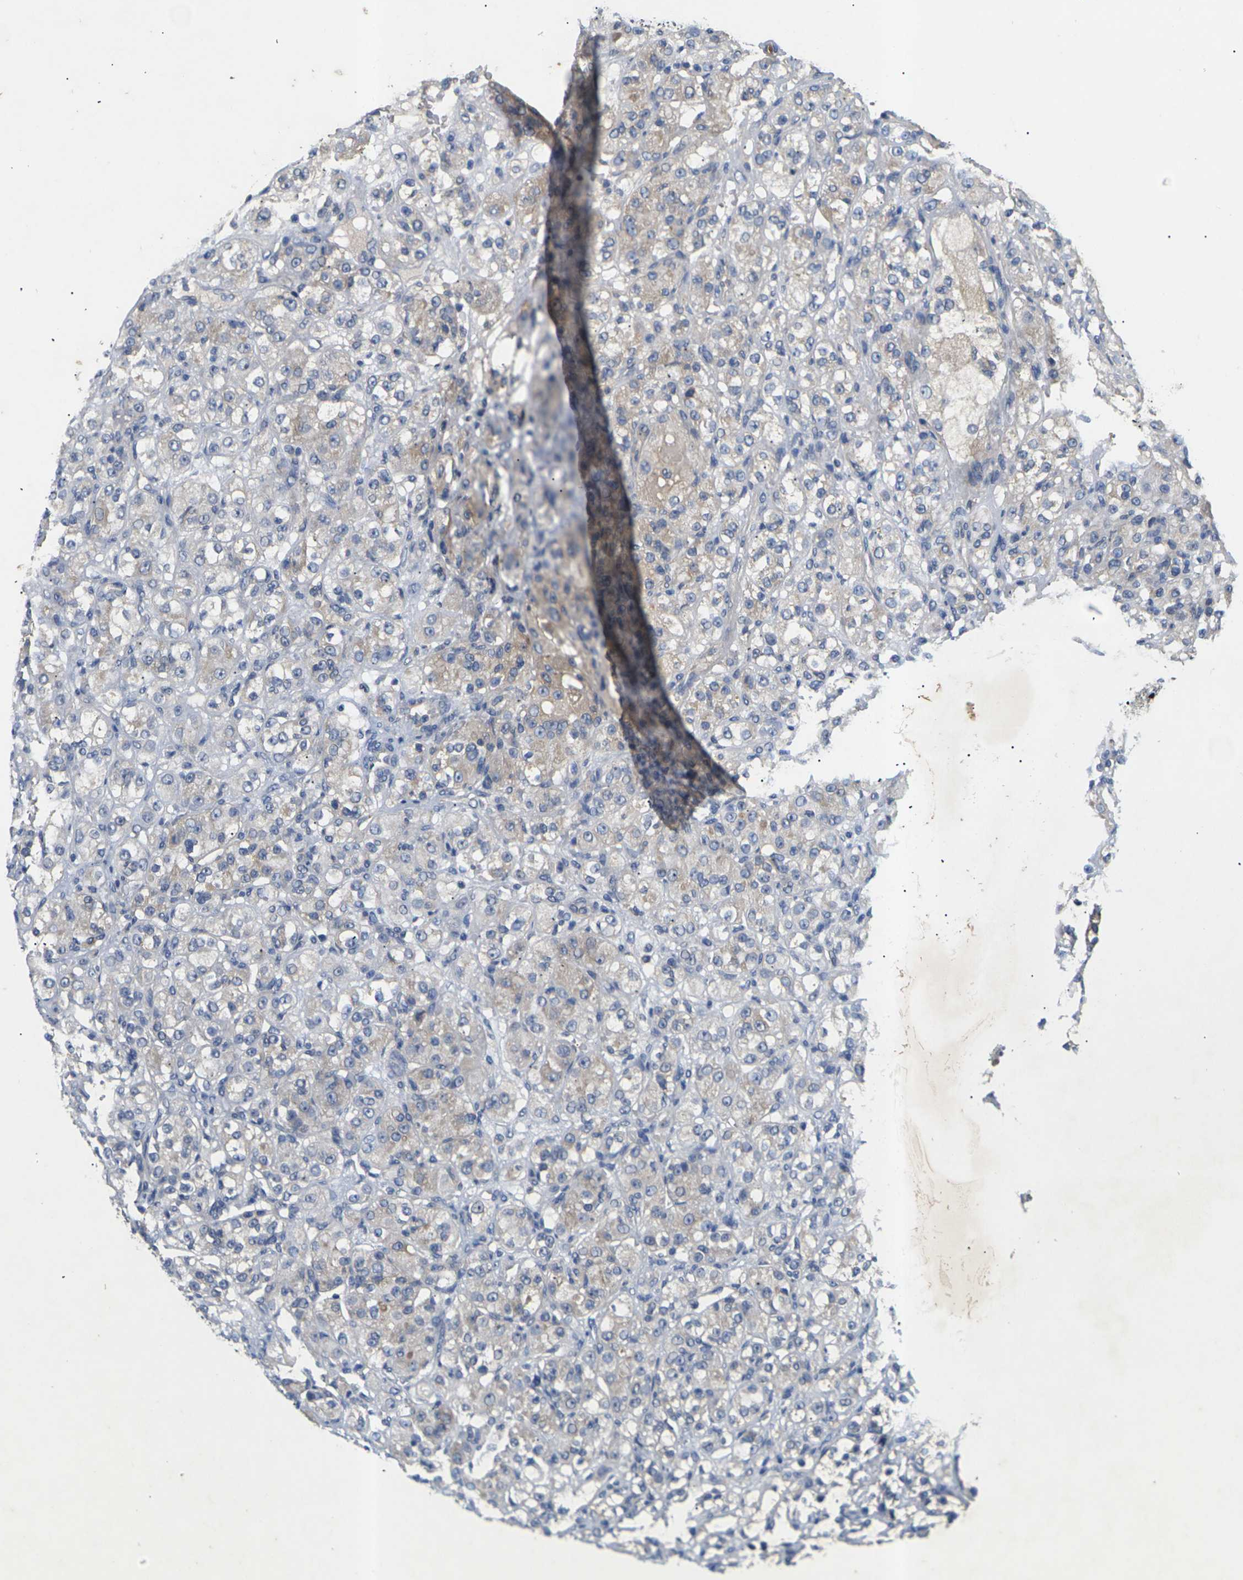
{"staining": {"intensity": "weak", "quantity": "25%-75%", "location": "cytoplasmic/membranous"}, "tissue": "renal cancer", "cell_type": "Tumor cells", "image_type": "cancer", "snomed": [{"axis": "morphology", "description": "Normal tissue, NOS"}, {"axis": "morphology", "description": "Adenocarcinoma, NOS"}, {"axis": "topography", "description": "Kidney"}], "caption": "The immunohistochemical stain labels weak cytoplasmic/membranous positivity in tumor cells of renal adenocarcinoma tissue.", "gene": "SLC2A2", "patient": {"sex": "male", "age": 61}}